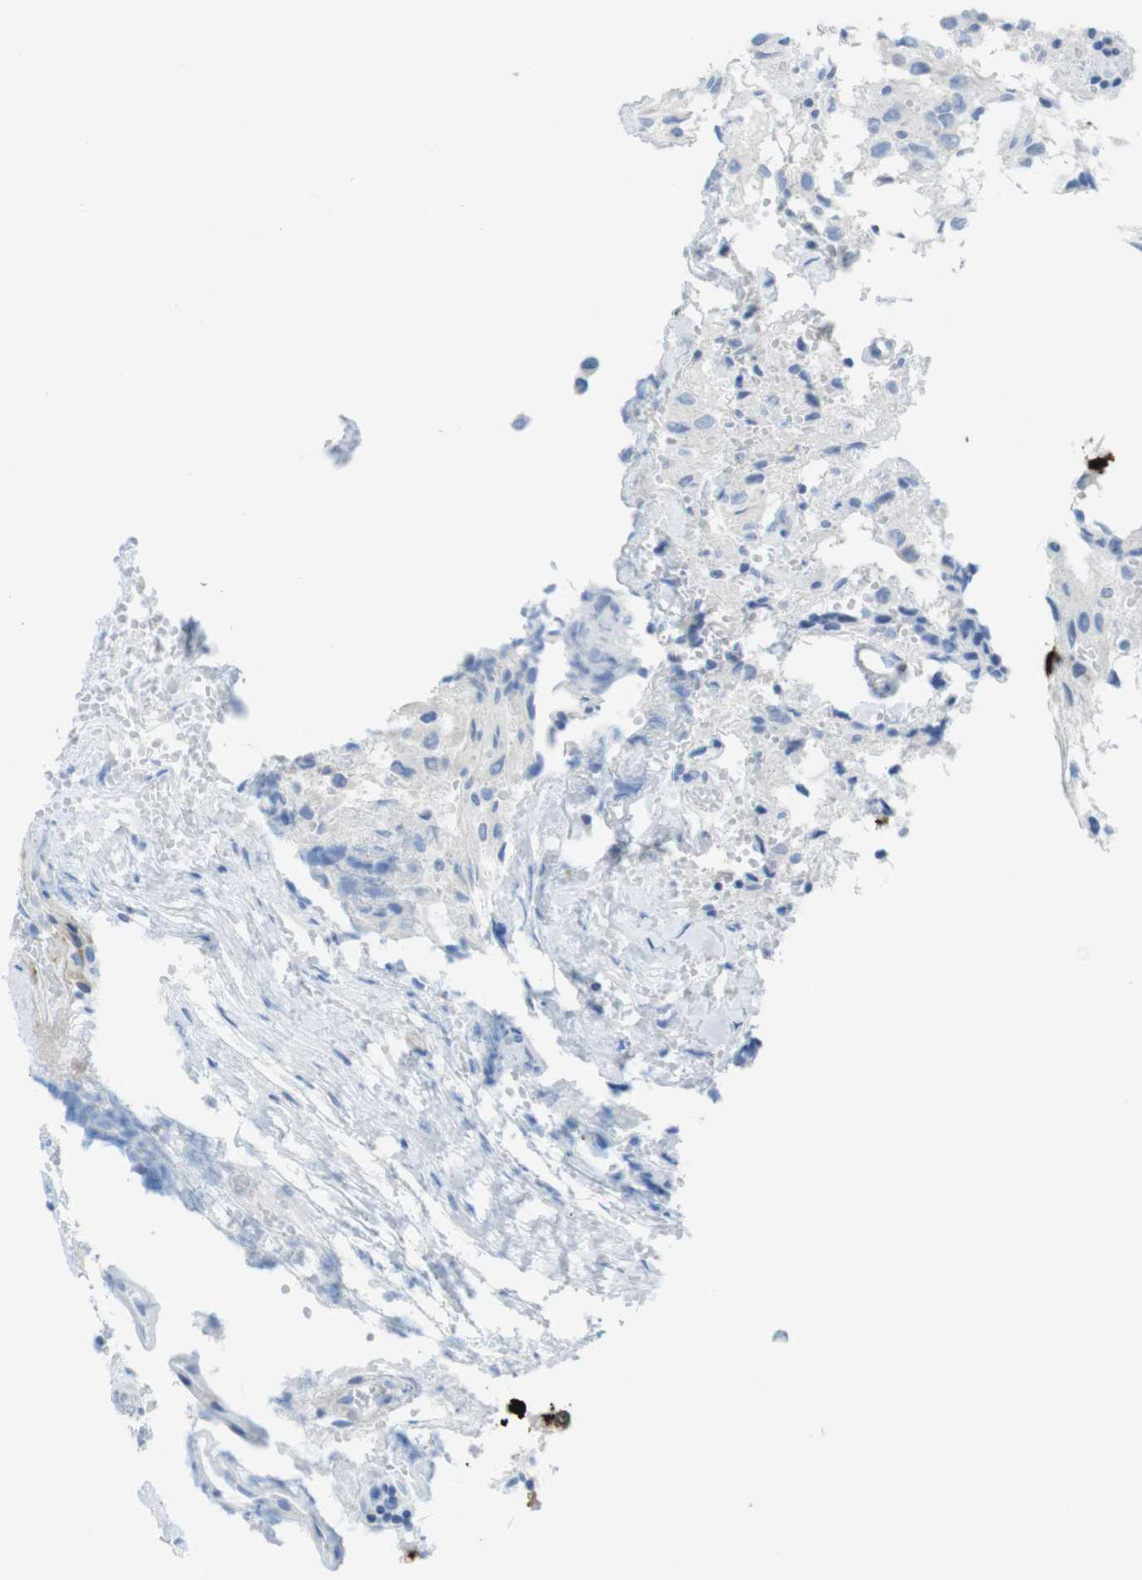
{"staining": {"intensity": "negative", "quantity": "none", "location": "none"}, "tissue": "glioma", "cell_type": "Tumor cells", "image_type": "cancer", "snomed": [{"axis": "morphology", "description": "Glioma, malignant, High grade"}, {"axis": "topography", "description": "Brain"}], "caption": "Immunohistochemistry photomicrograph of malignant high-grade glioma stained for a protein (brown), which displays no positivity in tumor cells. The staining is performed using DAB (3,3'-diaminobenzidine) brown chromogen with nuclei counter-stained in using hematoxylin.", "gene": "ASIC5", "patient": {"sex": "male", "age": 32}}